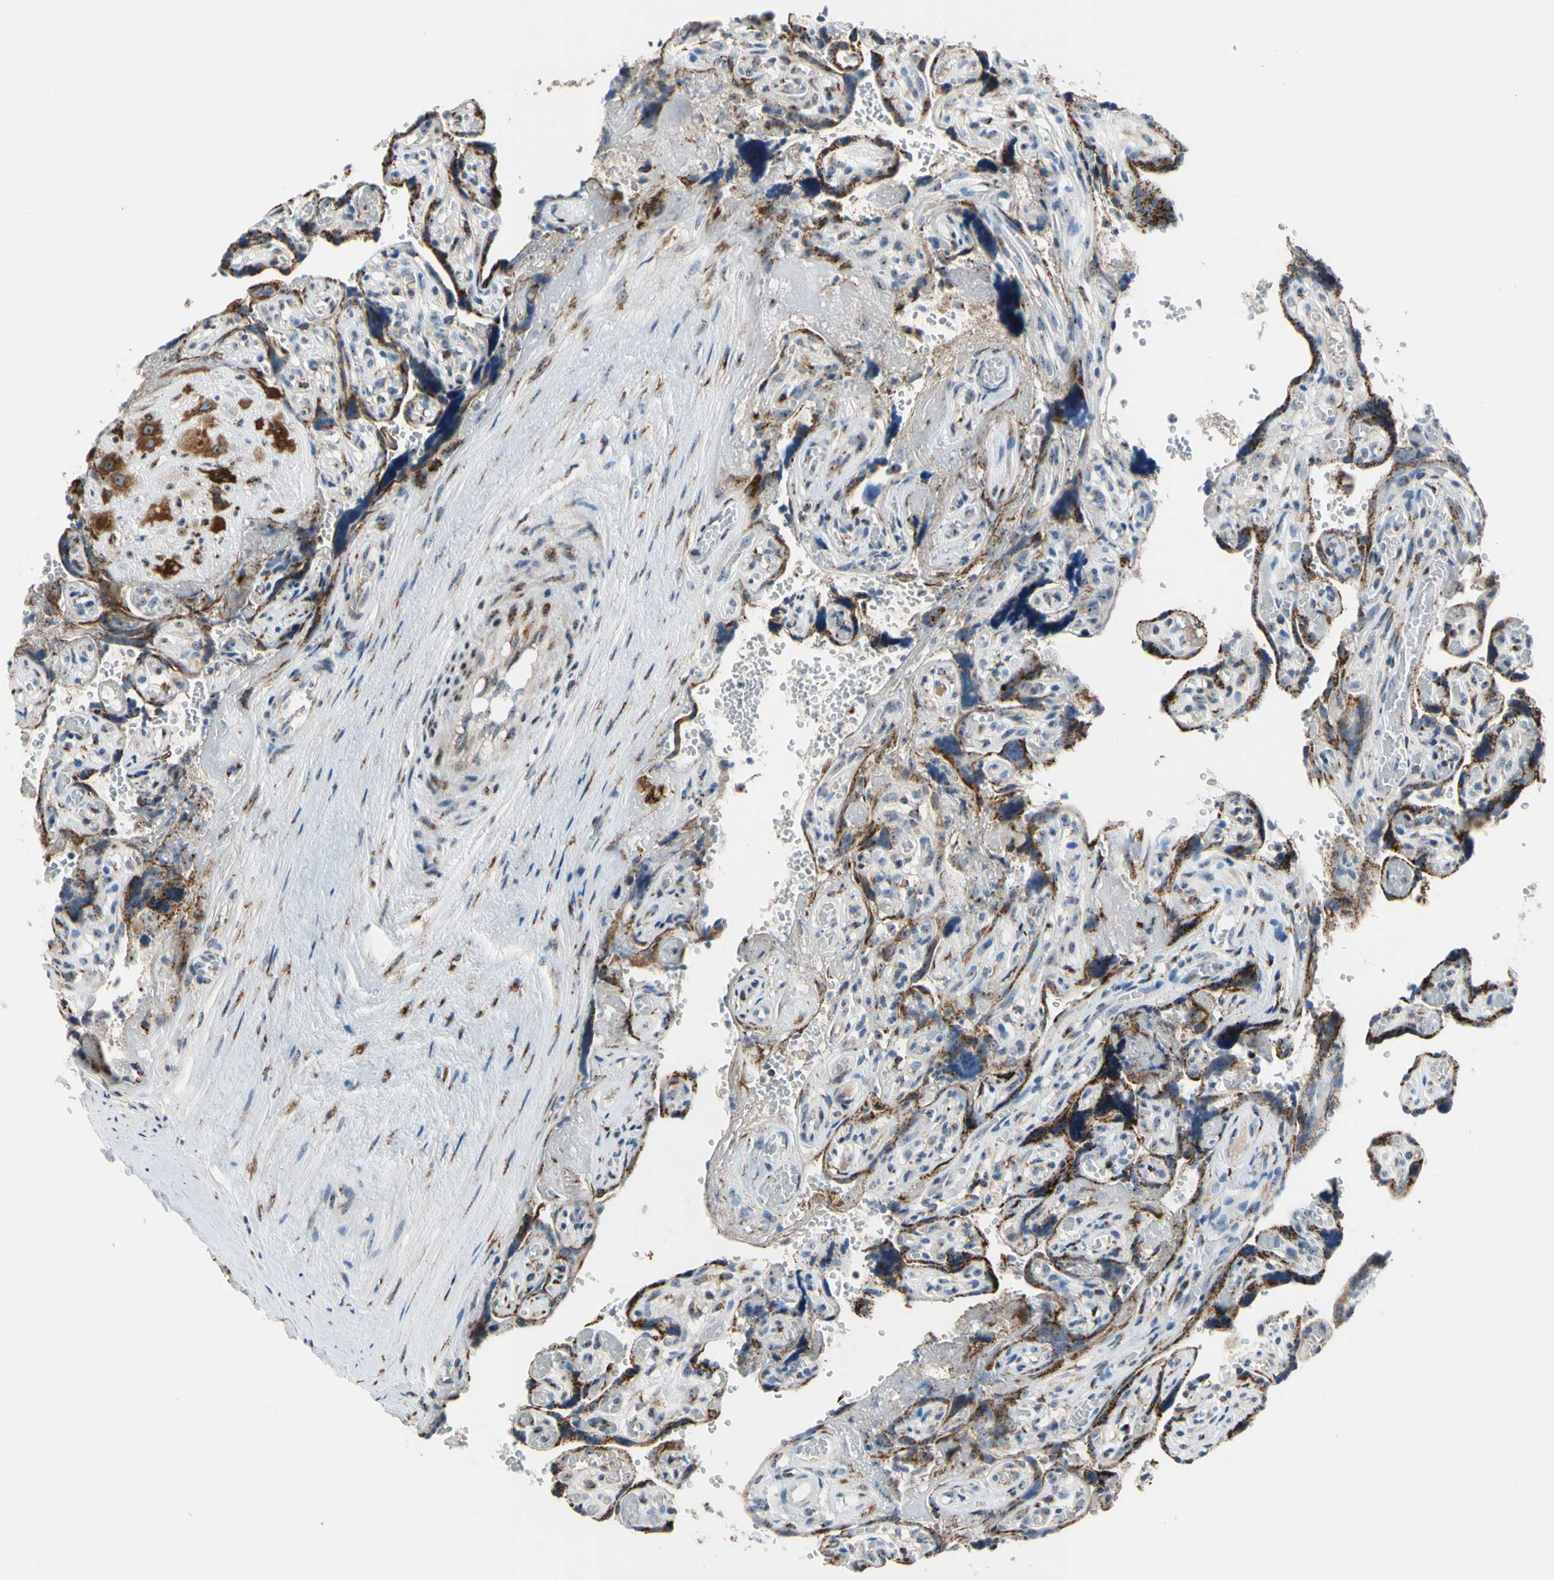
{"staining": {"intensity": "moderate", "quantity": ">75%", "location": "cytoplasmic/membranous"}, "tissue": "placenta", "cell_type": "Decidual cells", "image_type": "normal", "snomed": [{"axis": "morphology", "description": "Normal tissue, NOS"}, {"axis": "topography", "description": "Placenta"}], "caption": "Immunohistochemical staining of normal human placenta displays >75% levels of moderate cytoplasmic/membranous protein expression in approximately >75% of decidual cells.", "gene": "TMED7", "patient": {"sex": "female", "age": 30}}